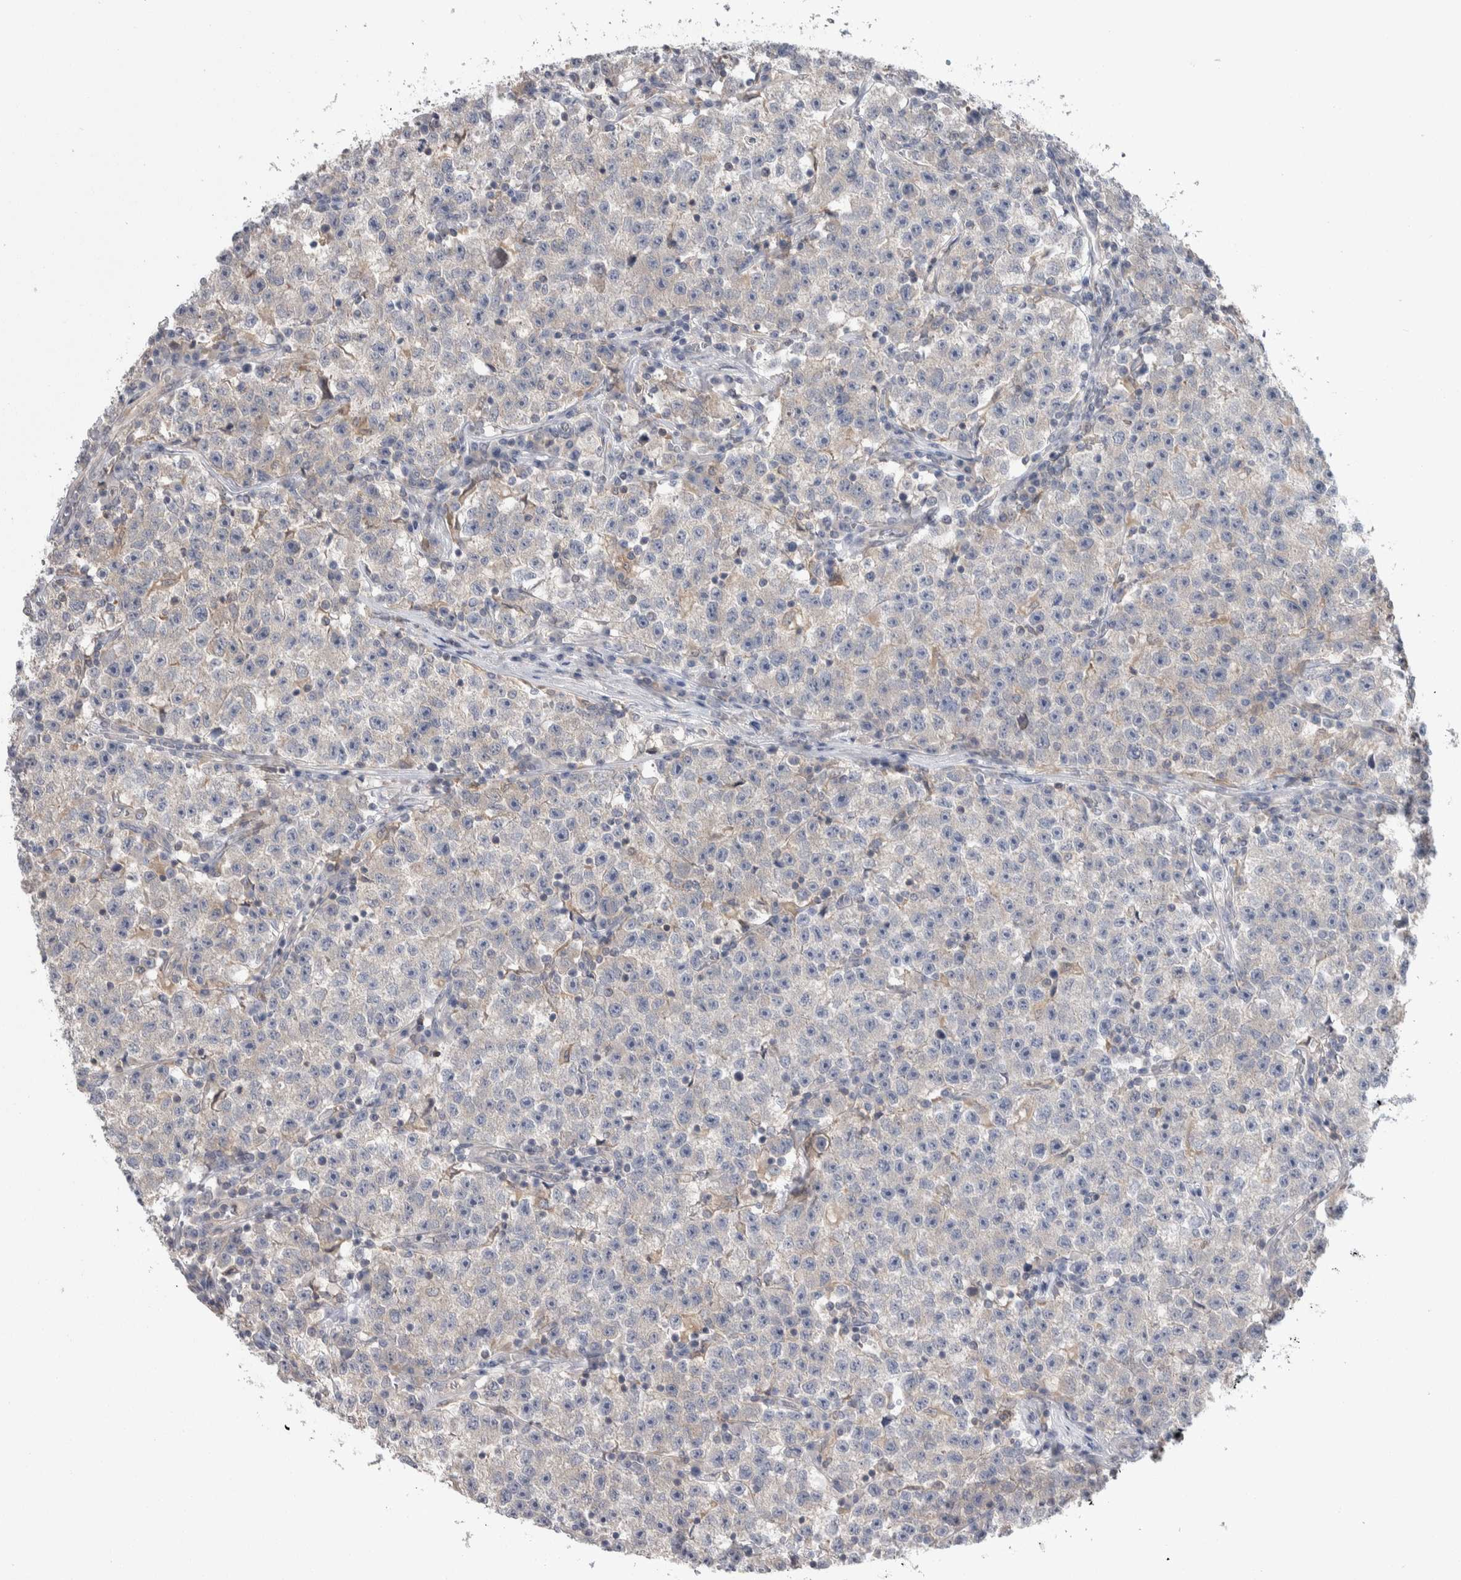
{"staining": {"intensity": "negative", "quantity": "none", "location": "none"}, "tissue": "testis cancer", "cell_type": "Tumor cells", "image_type": "cancer", "snomed": [{"axis": "morphology", "description": "Seminoma, NOS"}, {"axis": "topography", "description": "Testis"}], "caption": "Immunohistochemistry of testis cancer demonstrates no staining in tumor cells.", "gene": "HTATIP2", "patient": {"sex": "male", "age": 22}}